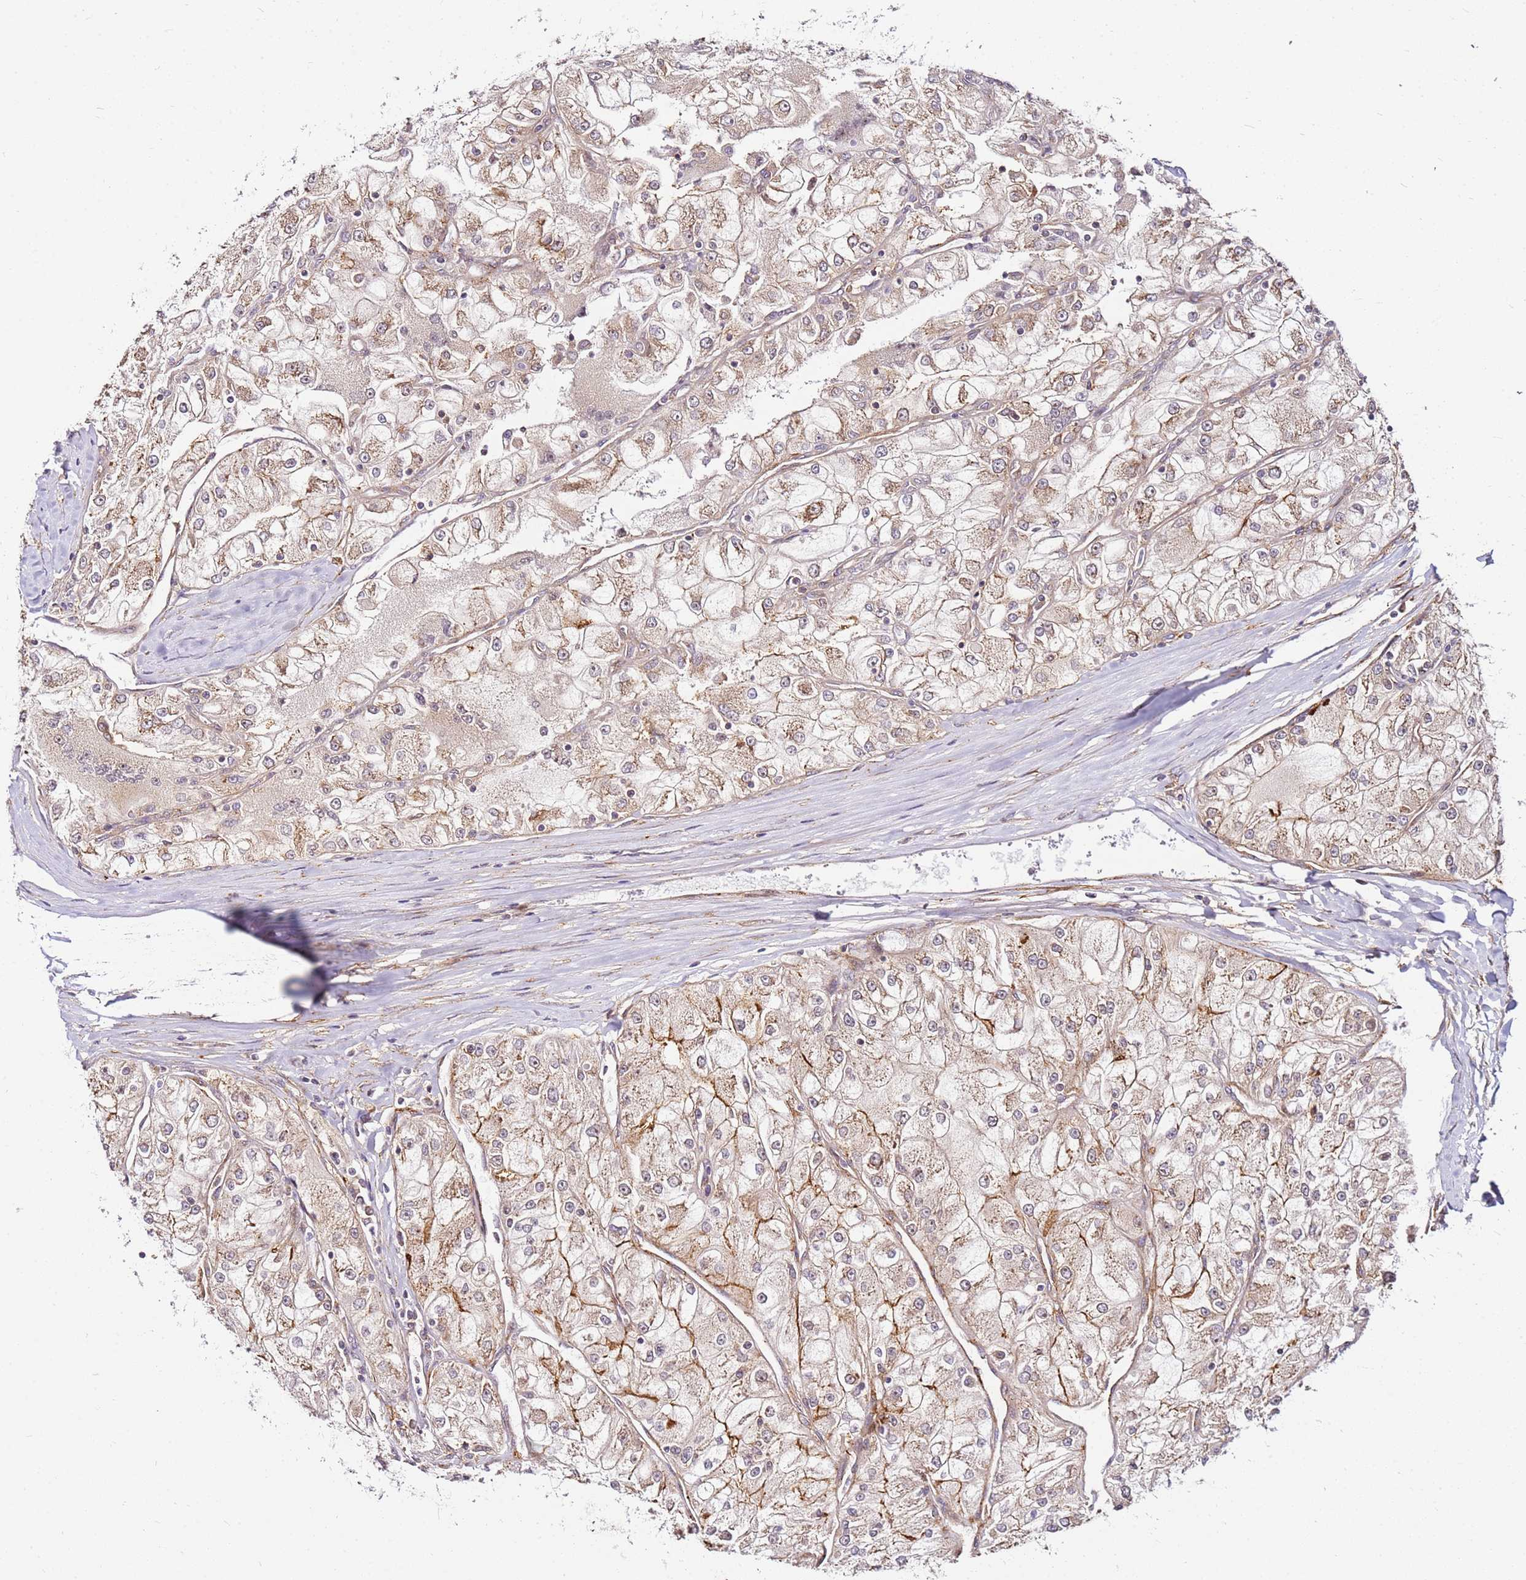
{"staining": {"intensity": "weak", "quantity": "25%-75%", "location": "cytoplasmic/membranous"}, "tissue": "renal cancer", "cell_type": "Tumor cells", "image_type": "cancer", "snomed": [{"axis": "morphology", "description": "Adenocarcinoma, NOS"}, {"axis": "topography", "description": "Kidney"}], "caption": "Renal adenocarcinoma tissue exhibits weak cytoplasmic/membranous positivity in about 25%-75% of tumor cells The staining was performed using DAB (3,3'-diaminobenzidine), with brown indicating positive protein expression. Nuclei are stained blue with hematoxylin.", "gene": "PIH1D1", "patient": {"sex": "female", "age": 72}}